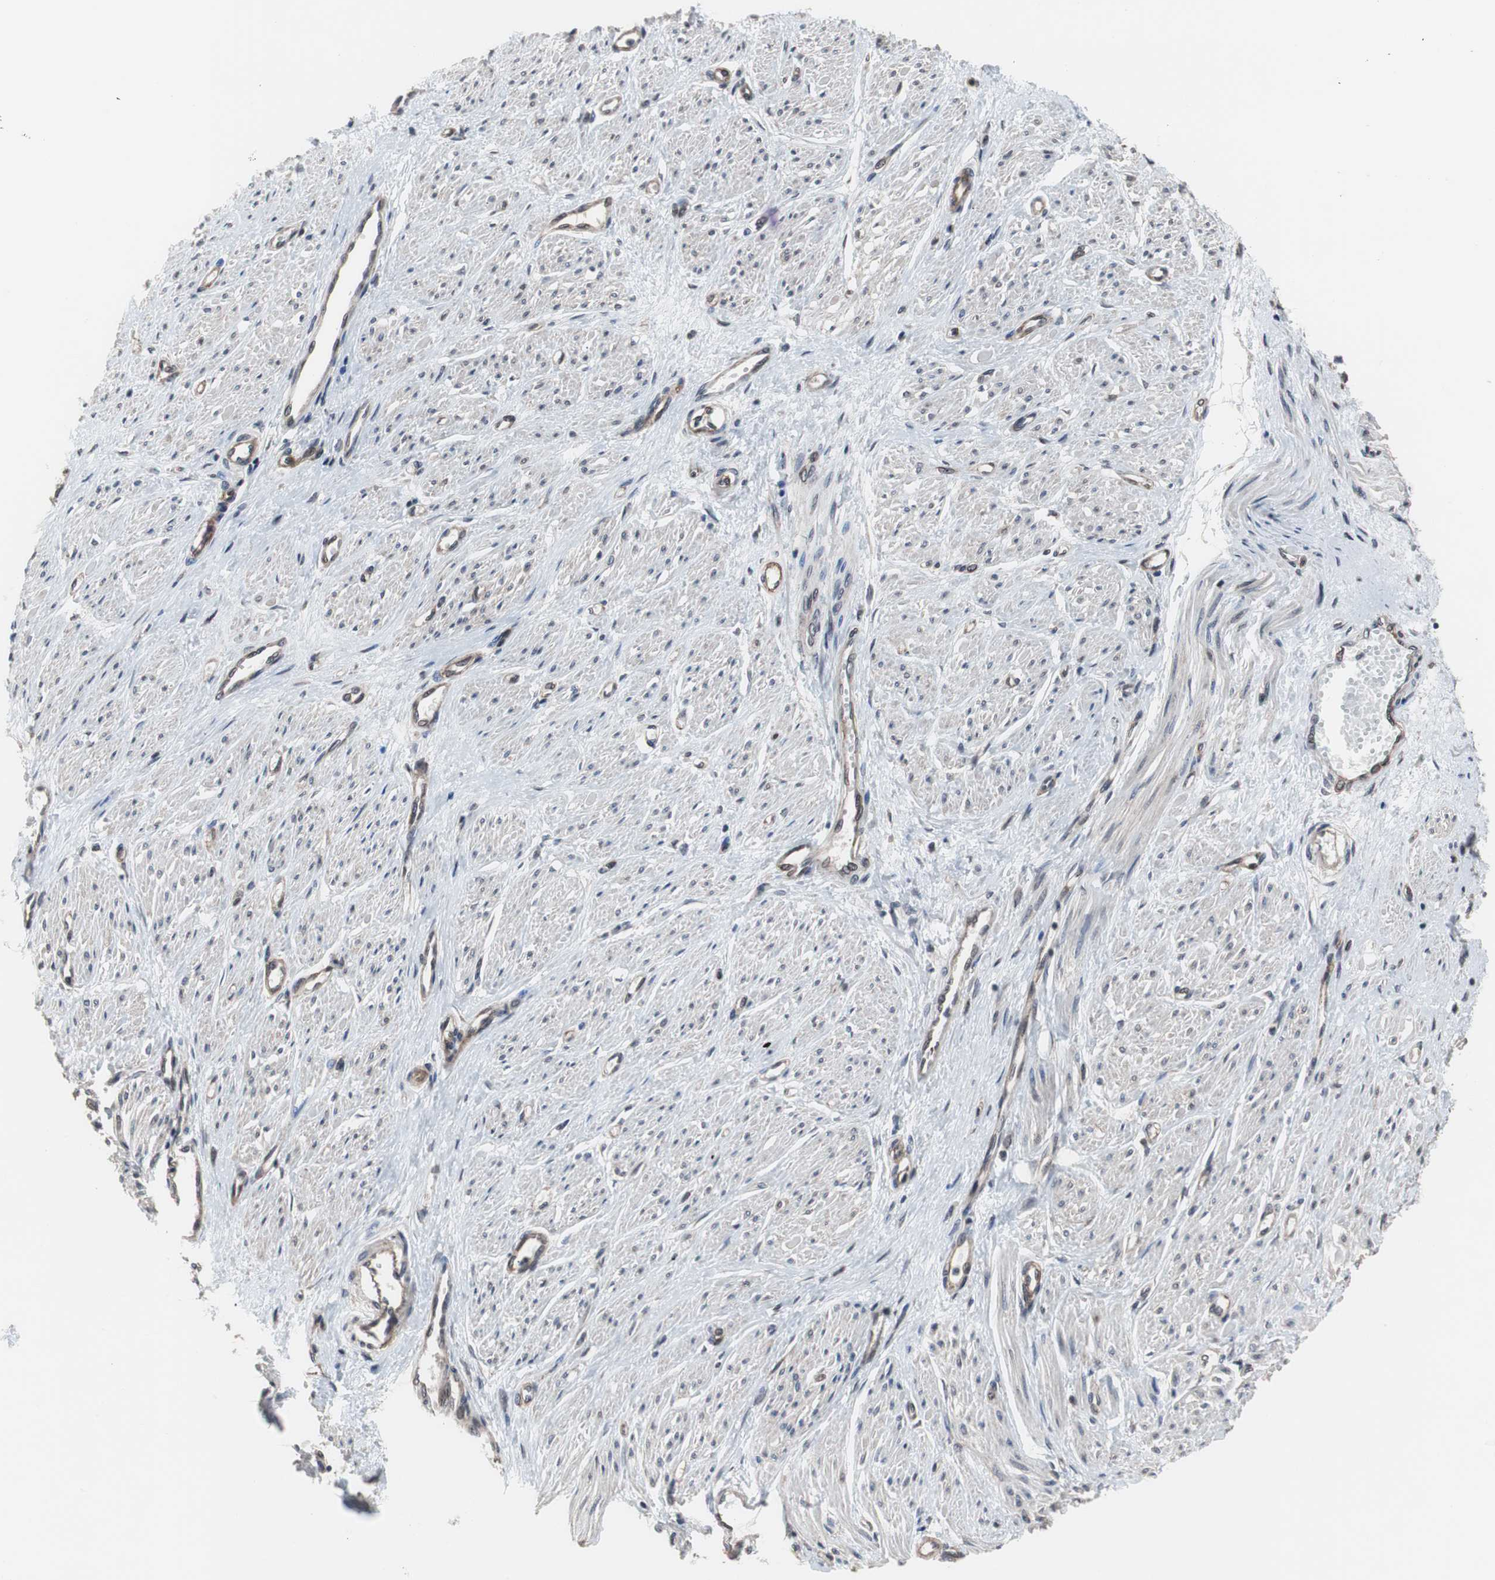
{"staining": {"intensity": "moderate", "quantity": "25%-75%", "location": "nuclear"}, "tissue": "smooth muscle", "cell_type": "Smooth muscle cells", "image_type": "normal", "snomed": [{"axis": "morphology", "description": "Normal tissue, NOS"}, {"axis": "topography", "description": "Smooth muscle"}, {"axis": "topography", "description": "Uterus"}], "caption": "Immunohistochemical staining of benign smooth muscle shows 25%-75% levels of moderate nuclear protein staining in about 25%-75% of smooth muscle cells. The protein of interest is stained brown, and the nuclei are stained in blue (DAB (3,3'-diaminobenzidine) IHC with brightfield microscopy, high magnification).", "gene": "GTF2F2", "patient": {"sex": "female", "age": 39}}